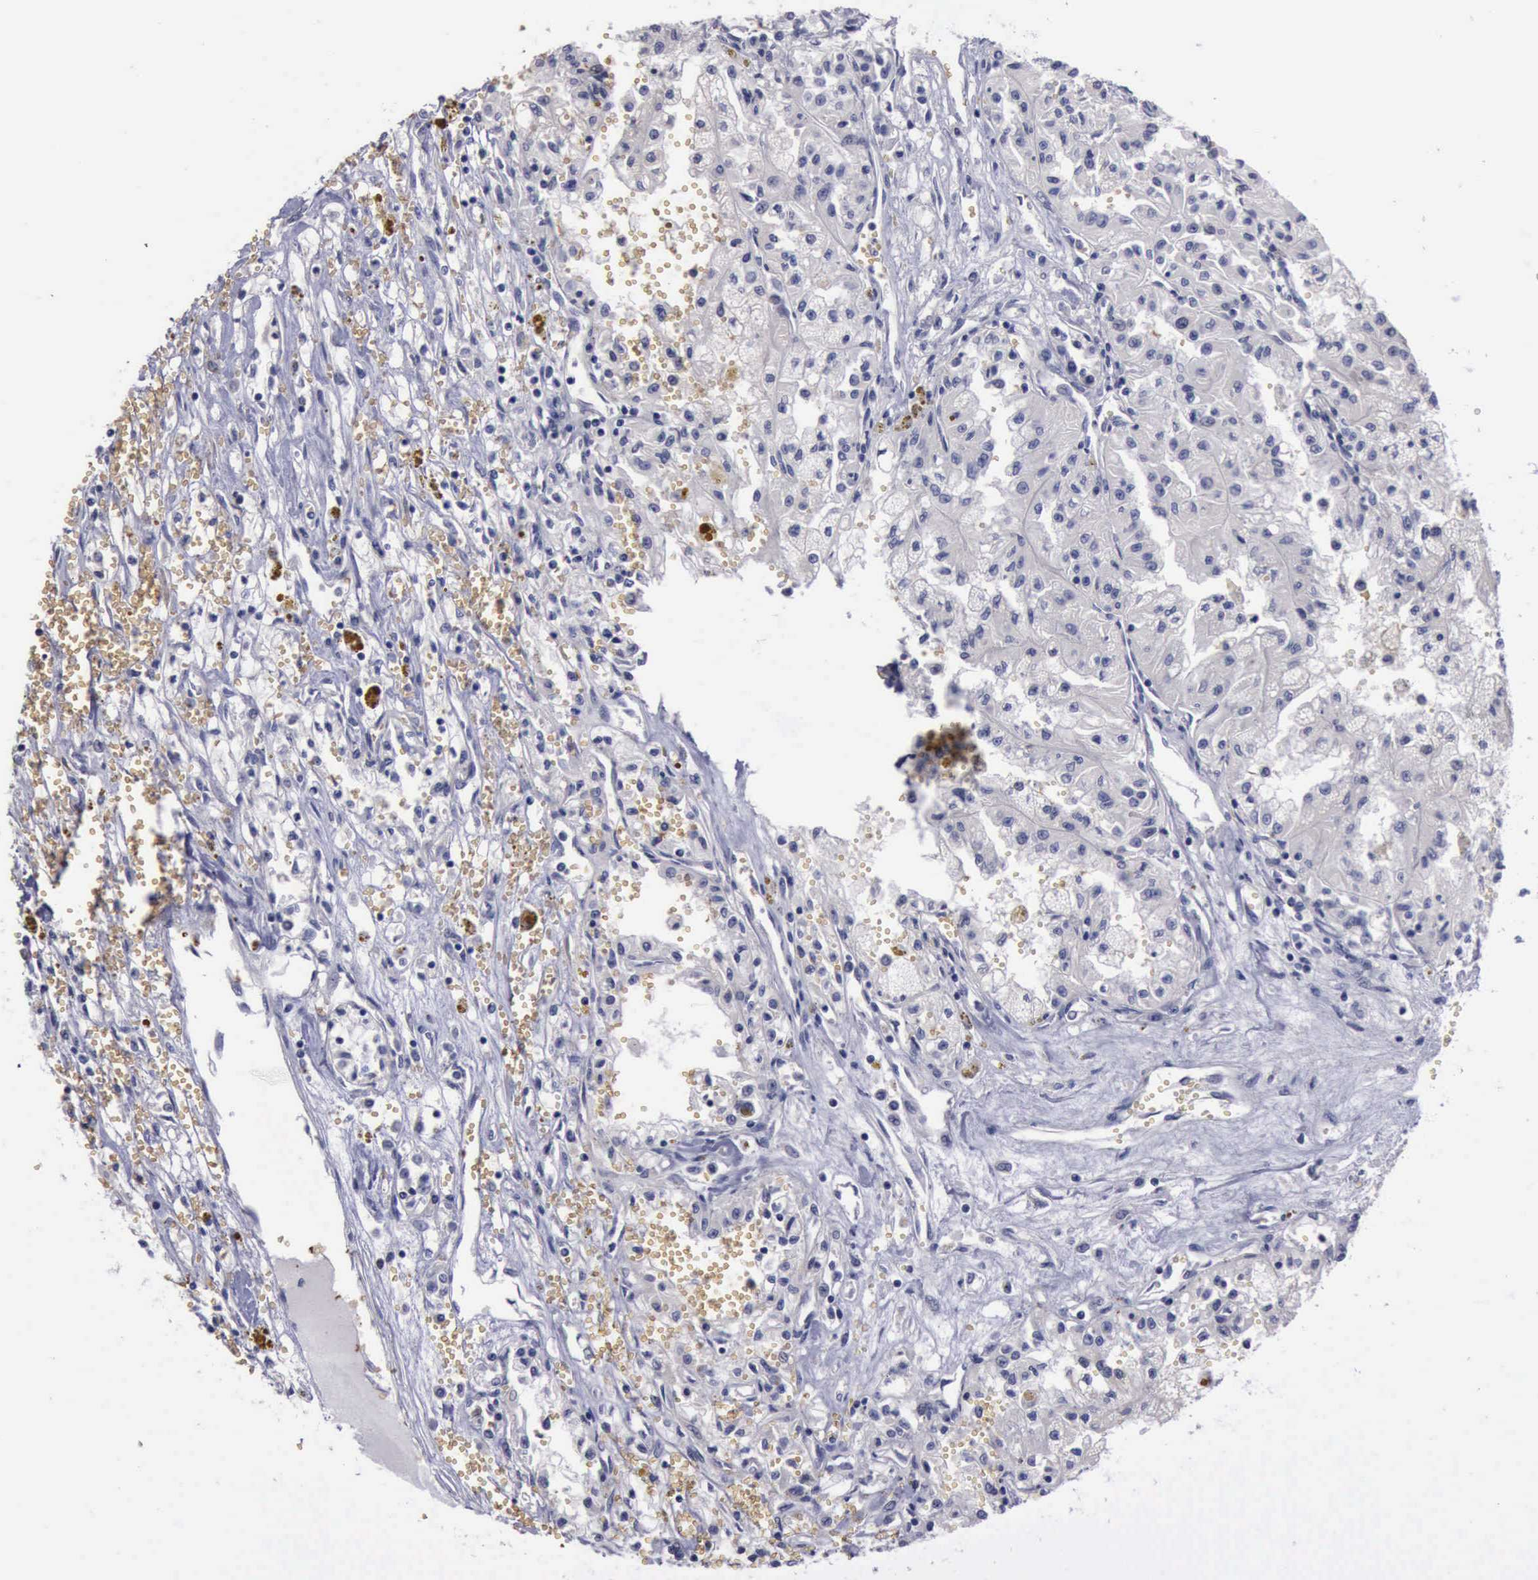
{"staining": {"intensity": "negative", "quantity": "none", "location": "none"}, "tissue": "renal cancer", "cell_type": "Tumor cells", "image_type": "cancer", "snomed": [{"axis": "morphology", "description": "Adenocarcinoma, NOS"}, {"axis": "topography", "description": "Kidney"}], "caption": "Immunohistochemical staining of adenocarcinoma (renal) reveals no significant expression in tumor cells.", "gene": "CEP128", "patient": {"sex": "male", "age": 78}}